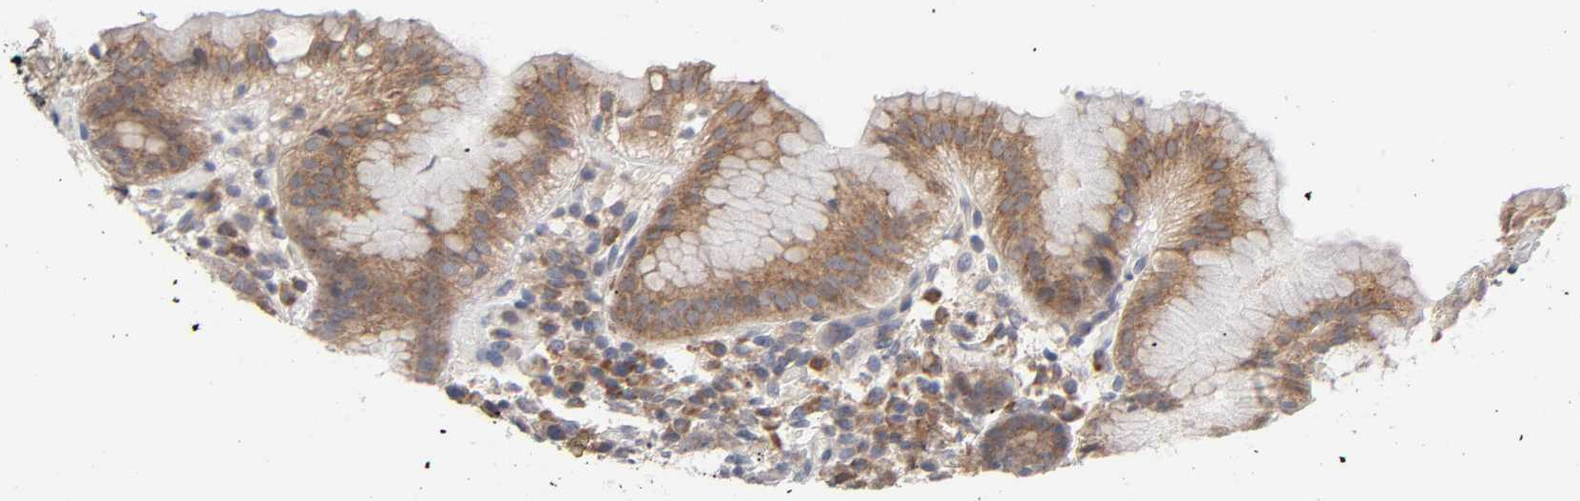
{"staining": {"intensity": "moderate", "quantity": ">75%", "location": "cytoplasmic/membranous"}, "tissue": "stomach", "cell_type": "Glandular cells", "image_type": "normal", "snomed": [{"axis": "morphology", "description": "Normal tissue, NOS"}, {"axis": "topography", "description": "Stomach"}, {"axis": "topography", "description": "Stomach, lower"}], "caption": "Human stomach stained with a brown dye displays moderate cytoplasmic/membranous positive positivity in approximately >75% of glandular cells.", "gene": "IL4R", "patient": {"sex": "female", "age": 75}}